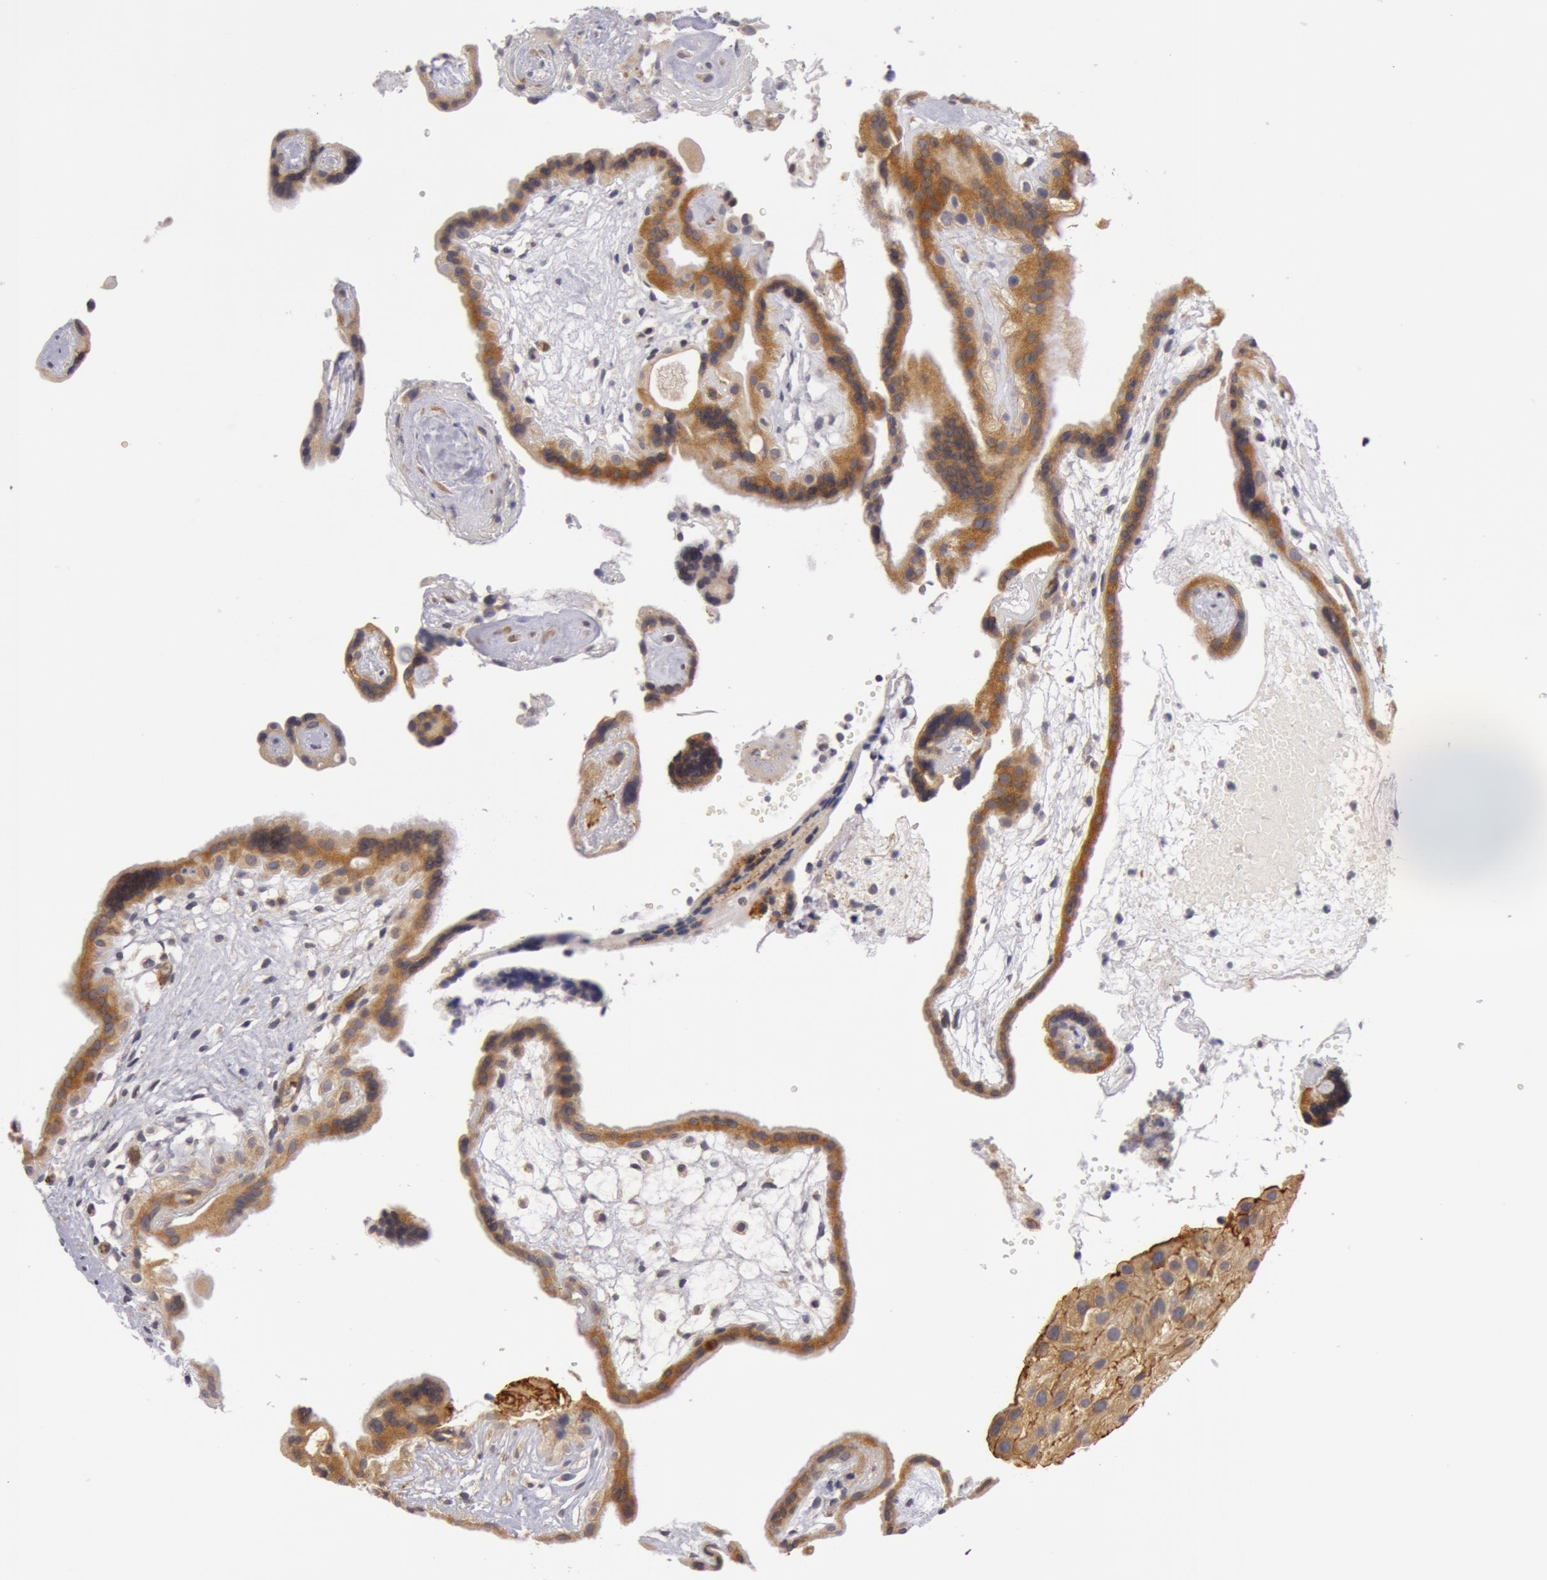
{"staining": {"intensity": "weak", "quantity": ">75%", "location": "cytoplasmic/membranous"}, "tissue": "placenta", "cell_type": "Decidual cells", "image_type": "normal", "snomed": [{"axis": "morphology", "description": "Normal tissue, NOS"}, {"axis": "topography", "description": "Placenta"}], "caption": "Decidual cells reveal low levels of weak cytoplasmic/membranous positivity in approximately >75% of cells in unremarkable human placenta.", "gene": "IL23A", "patient": {"sex": "female", "age": 32}}